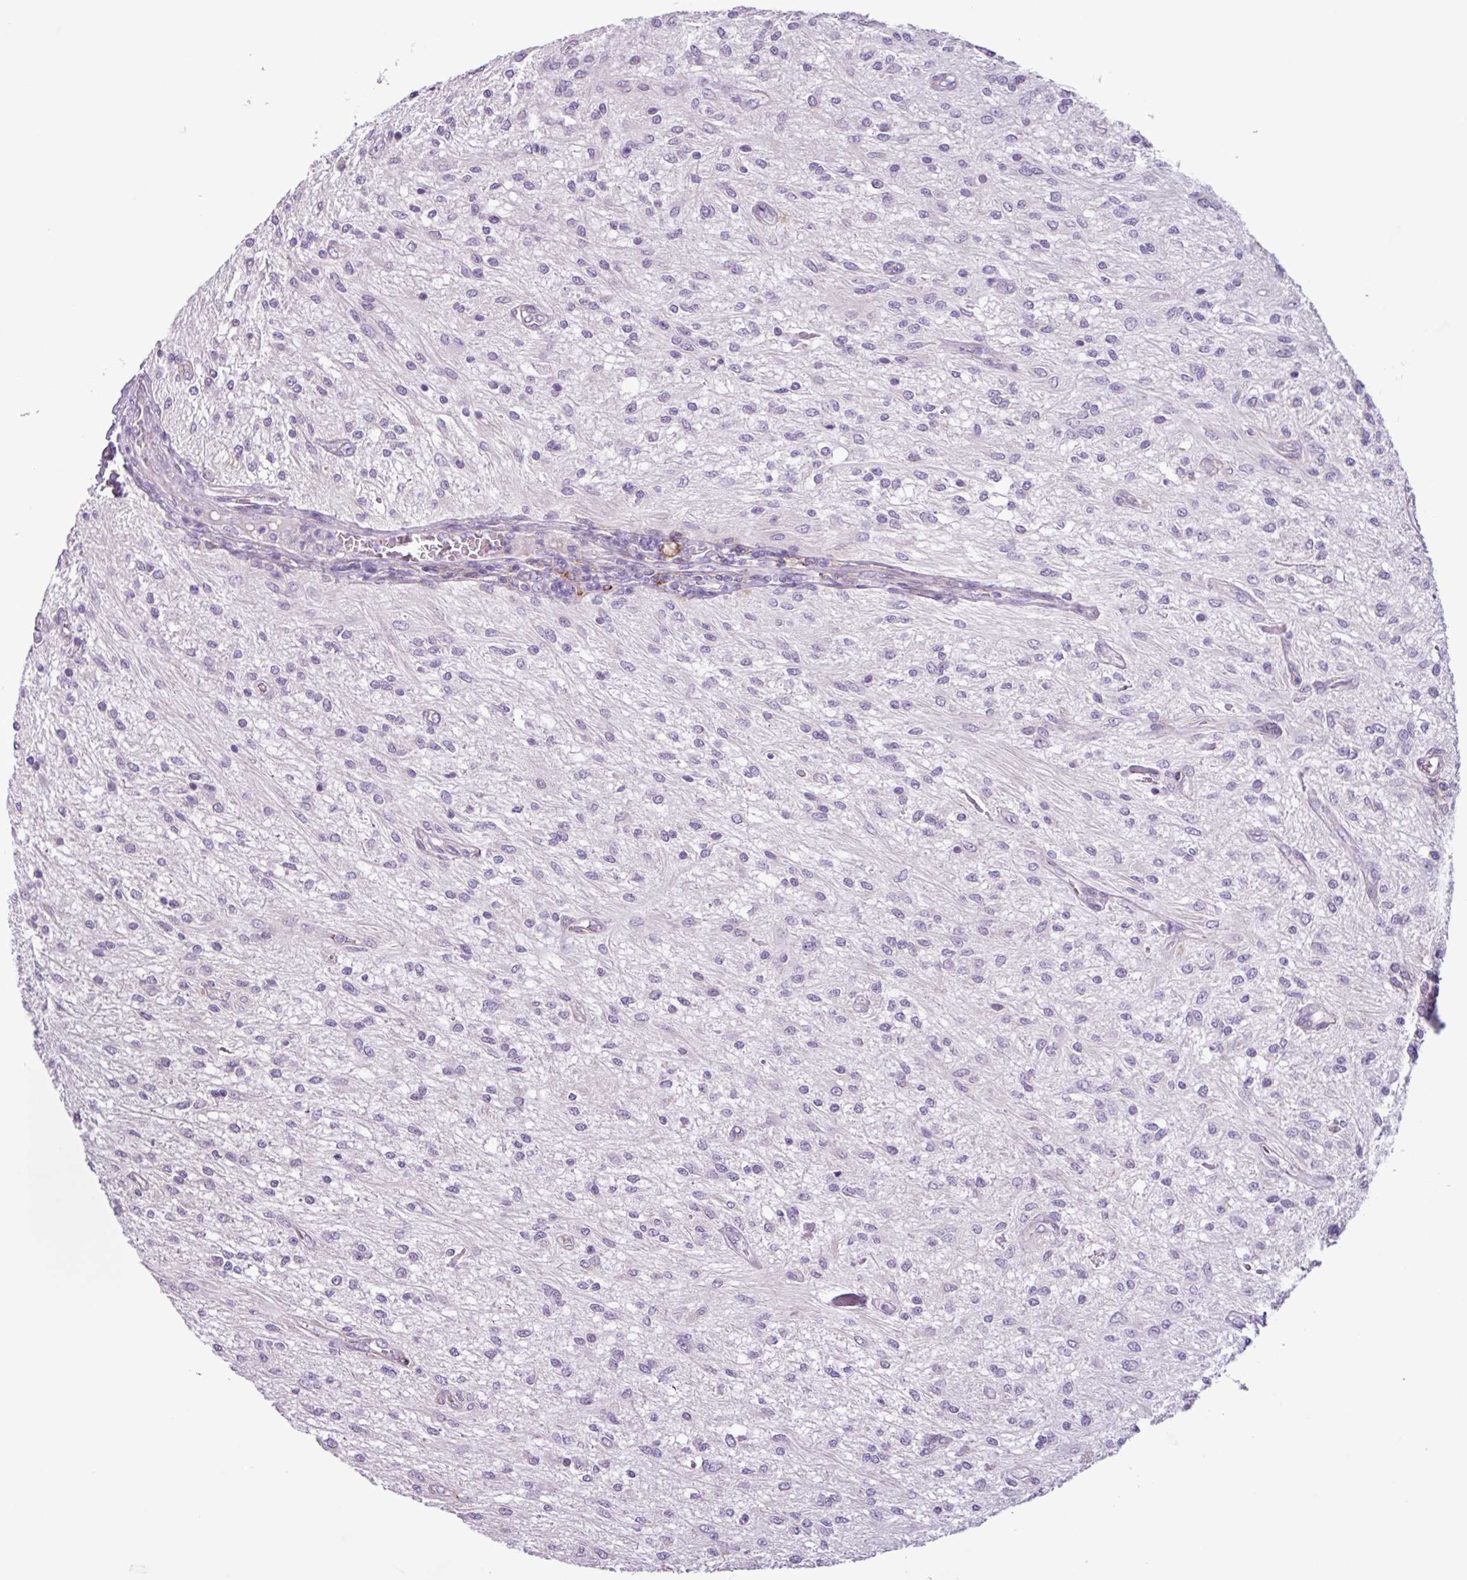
{"staining": {"intensity": "negative", "quantity": "none", "location": "none"}, "tissue": "glioma", "cell_type": "Tumor cells", "image_type": "cancer", "snomed": [{"axis": "morphology", "description": "Glioma, malignant, Low grade"}, {"axis": "topography", "description": "Cerebellum"}], "caption": "This is a histopathology image of immunohistochemistry staining of glioma, which shows no expression in tumor cells.", "gene": "C9orf24", "patient": {"sex": "female", "age": 14}}